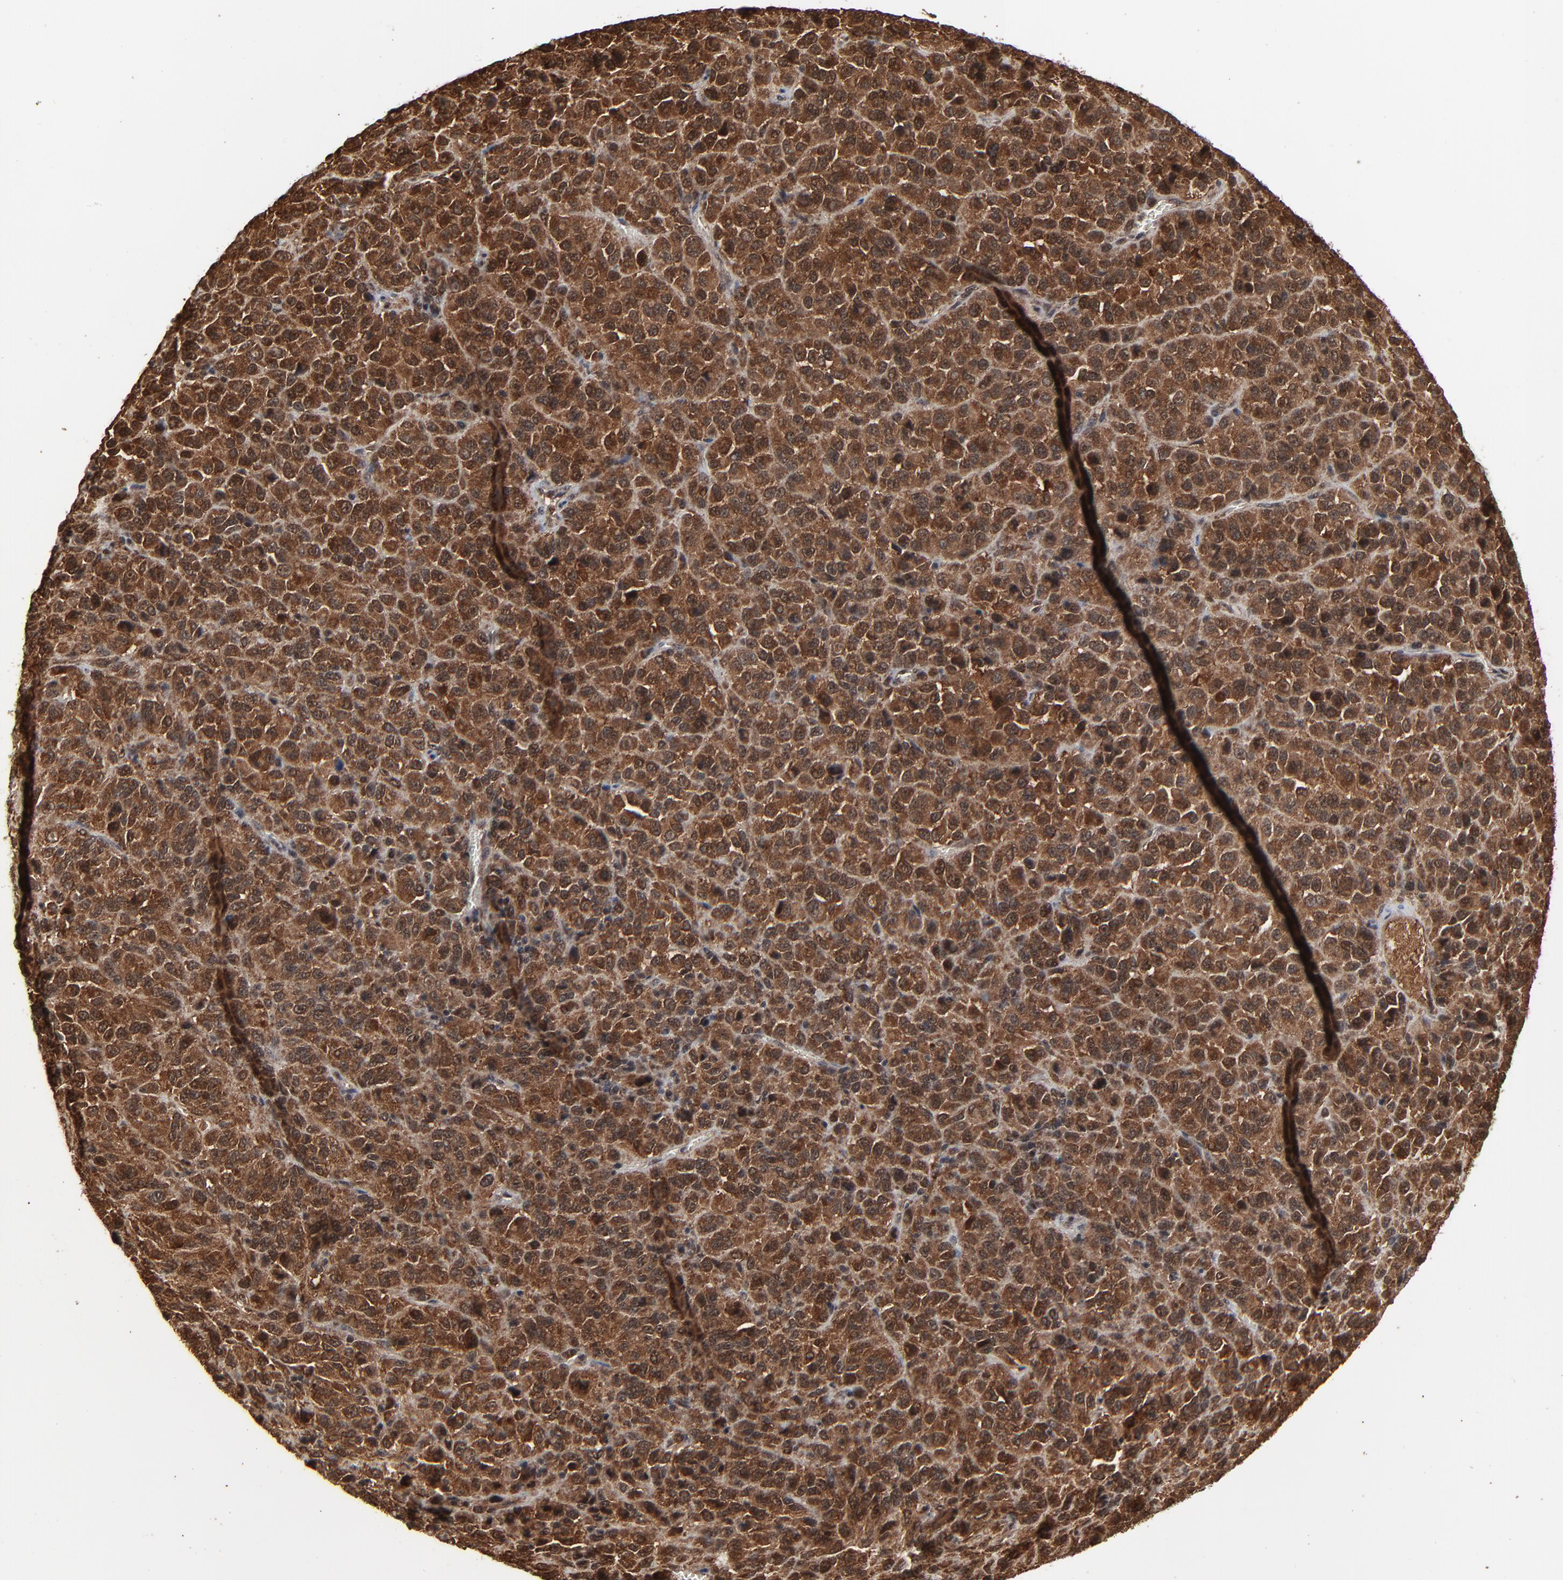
{"staining": {"intensity": "strong", "quantity": ">75%", "location": "cytoplasmic/membranous,nuclear"}, "tissue": "melanoma", "cell_type": "Tumor cells", "image_type": "cancer", "snomed": [{"axis": "morphology", "description": "Malignant melanoma, Metastatic site"}, {"axis": "topography", "description": "Lung"}], "caption": "Immunohistochemistry (IHC) photomicrograph of melanoma stained for a protein (brown), which displays high levels of strong cytoplasmic/membranous and nuclear staining in about >75% of tumor cells.", "gene": "RHOJ", "patient": {"sex": "male", "age": 64}}